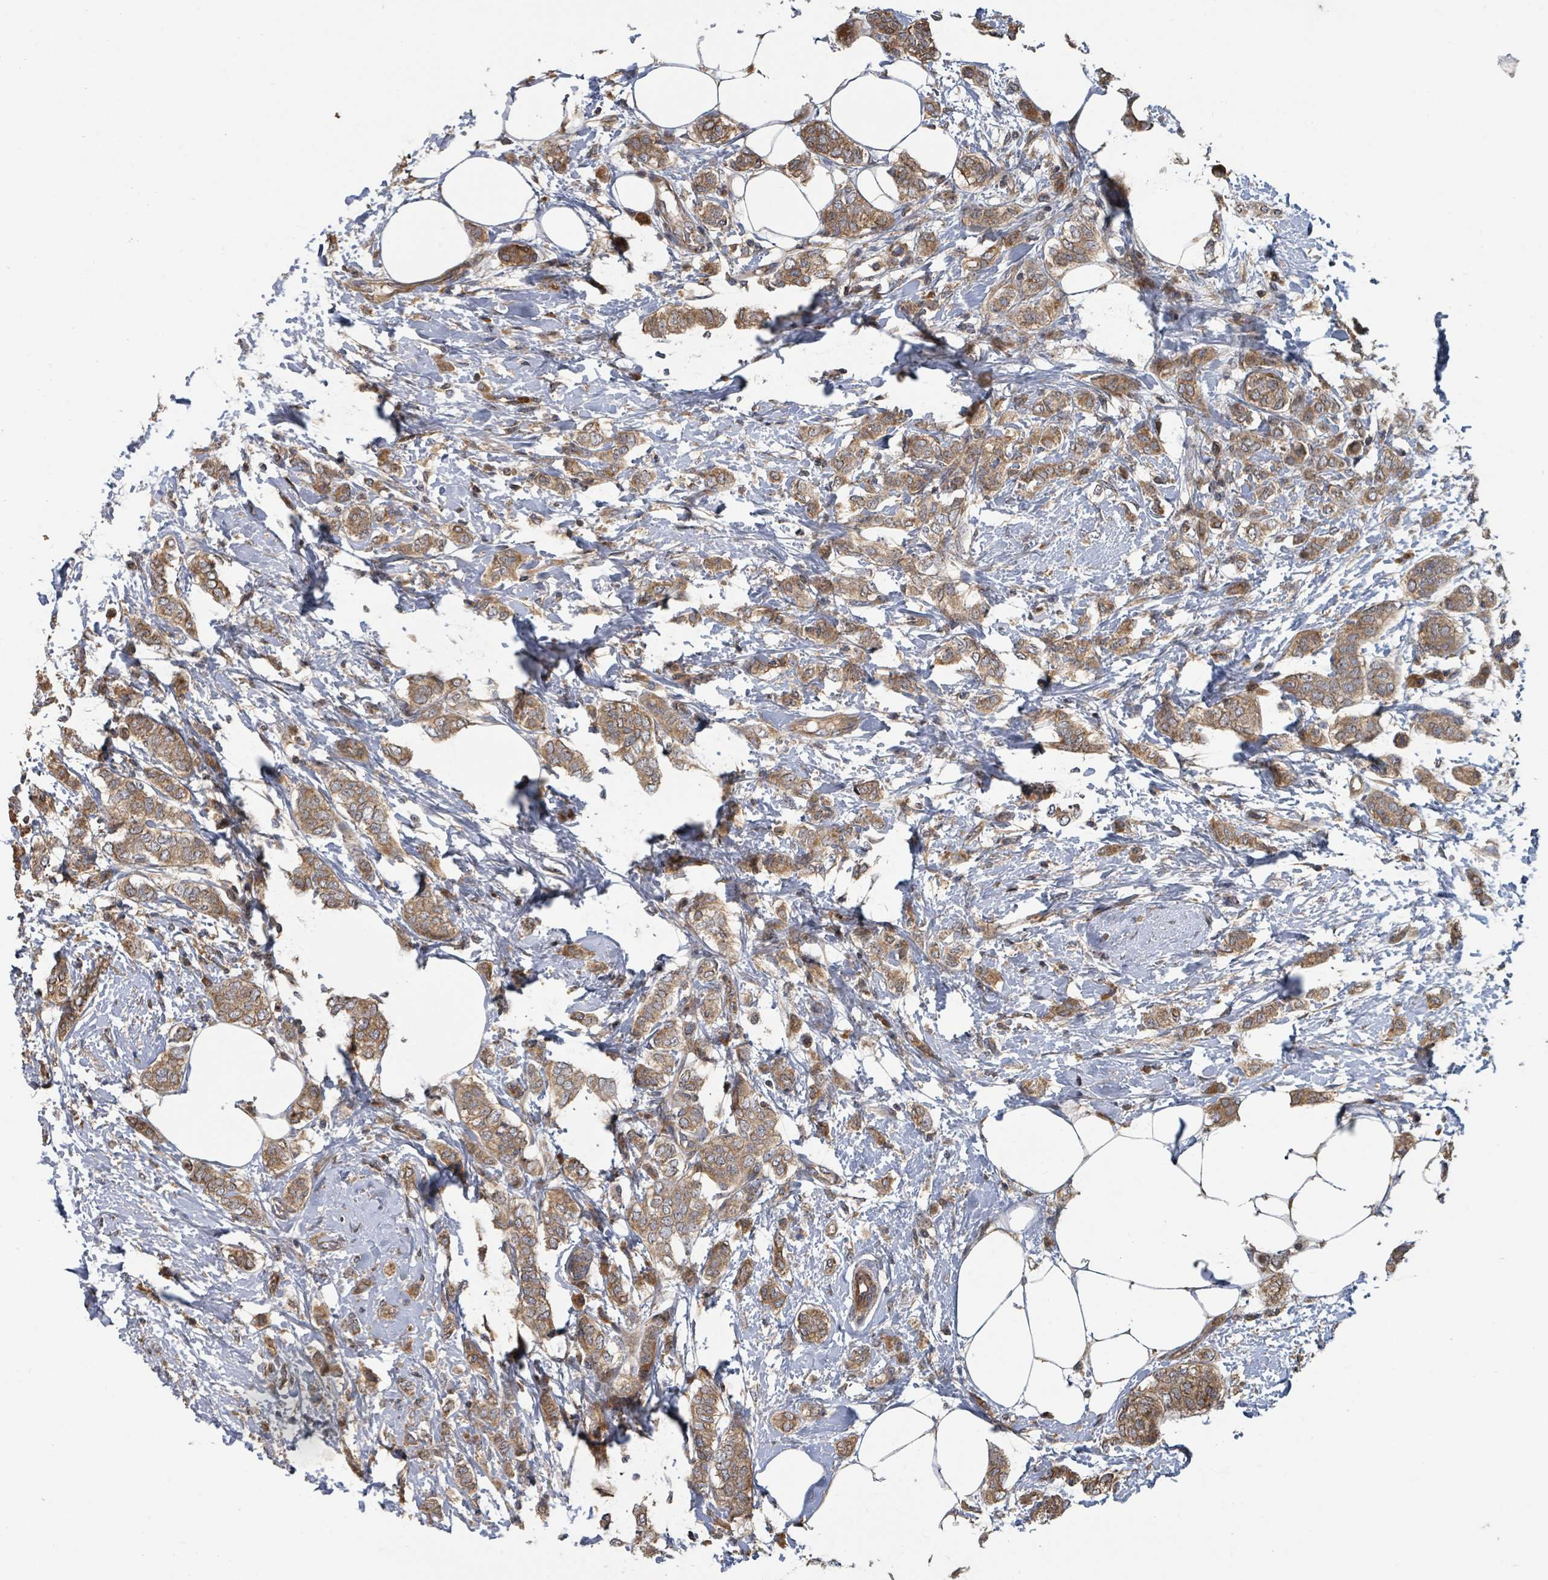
{"staining": {"intensity": "moderate", "quantity": ">75%", "location": "cytoplasmic/membranous"}, "tissue": "breast cancer", "cell_type": "Tumor cells", "image_type": "cancer", "snomed": [{"axis": "morphology", "description": "Duct carcinoma"}, {"axis": "topography", "description": "Breast"}], "caption": "Tumor cells exhibit medium levels of moderate cytoplasmic/membranous staining in about >75% of cells in human breast intraductal carcinoma. (DAB (3,3'-diaminobenzidine) = brown stain, brightfield microscopy at high magnification).", "gene": "DPM1", "patient": {"sex": "female", "age": 72}}